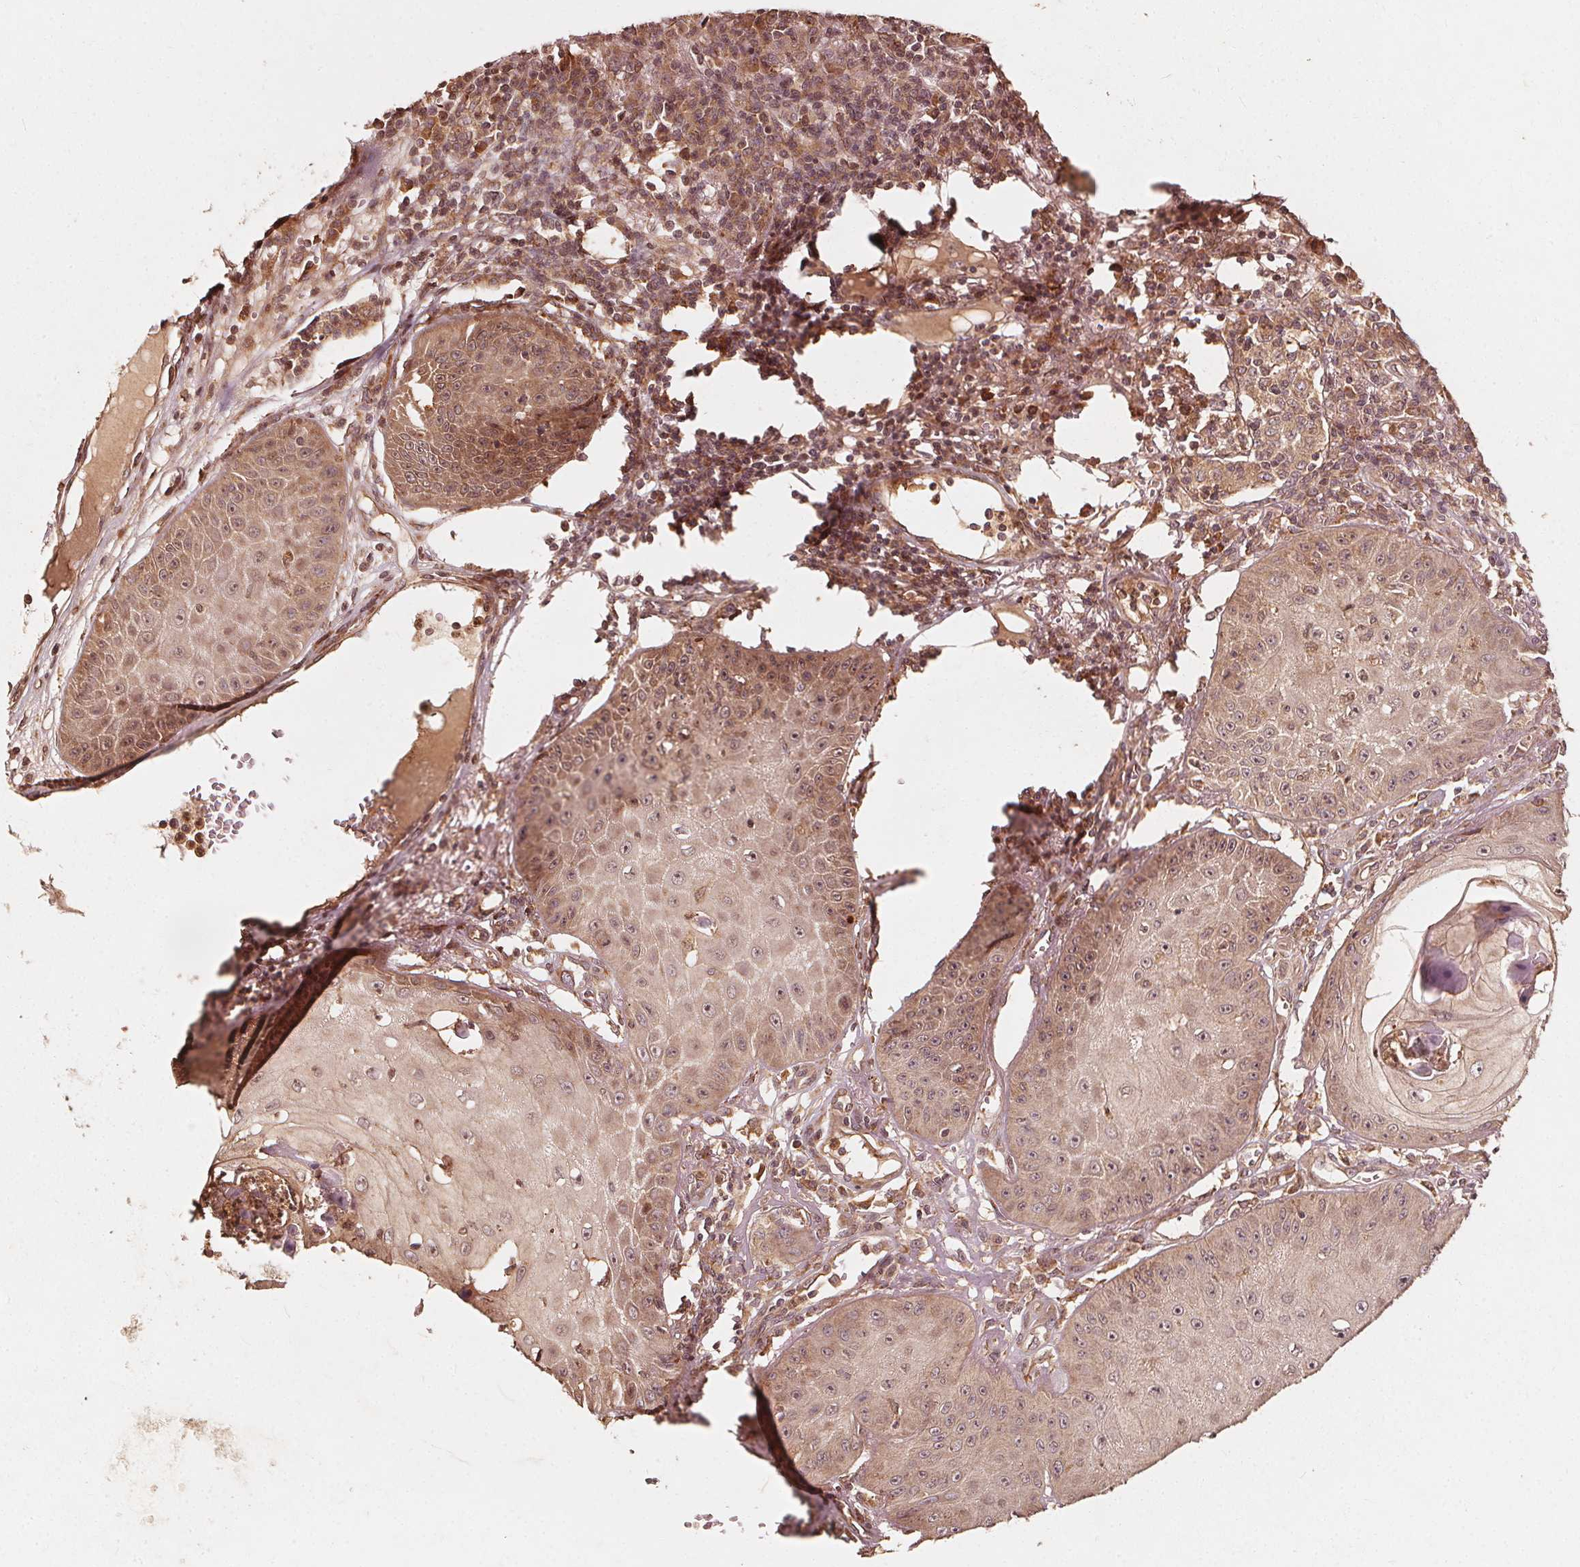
{"staining": {"intensity": "moderate", "quantity": ">75%", "location": "cytoplasmic/membranous,nuclear"}, "tissue": "skin cancer", "cell_type": "Tumor cells", "image_type": "cancer", "snomed": [{"axis": "morphology", "description": "Squamous cell carcinoma, NOS"}, {"axis": "topography", "description": "Skin"}], "caption": "Immunohistochemical staining of human squamous cell carcinoma (skin) shows medium levels of moderate cytoplasmic/membranous and nuclear protein staining in about >75% of tumor cells.", "gene": "NPC1", "patient": {"sex": "male", "age": 70}}